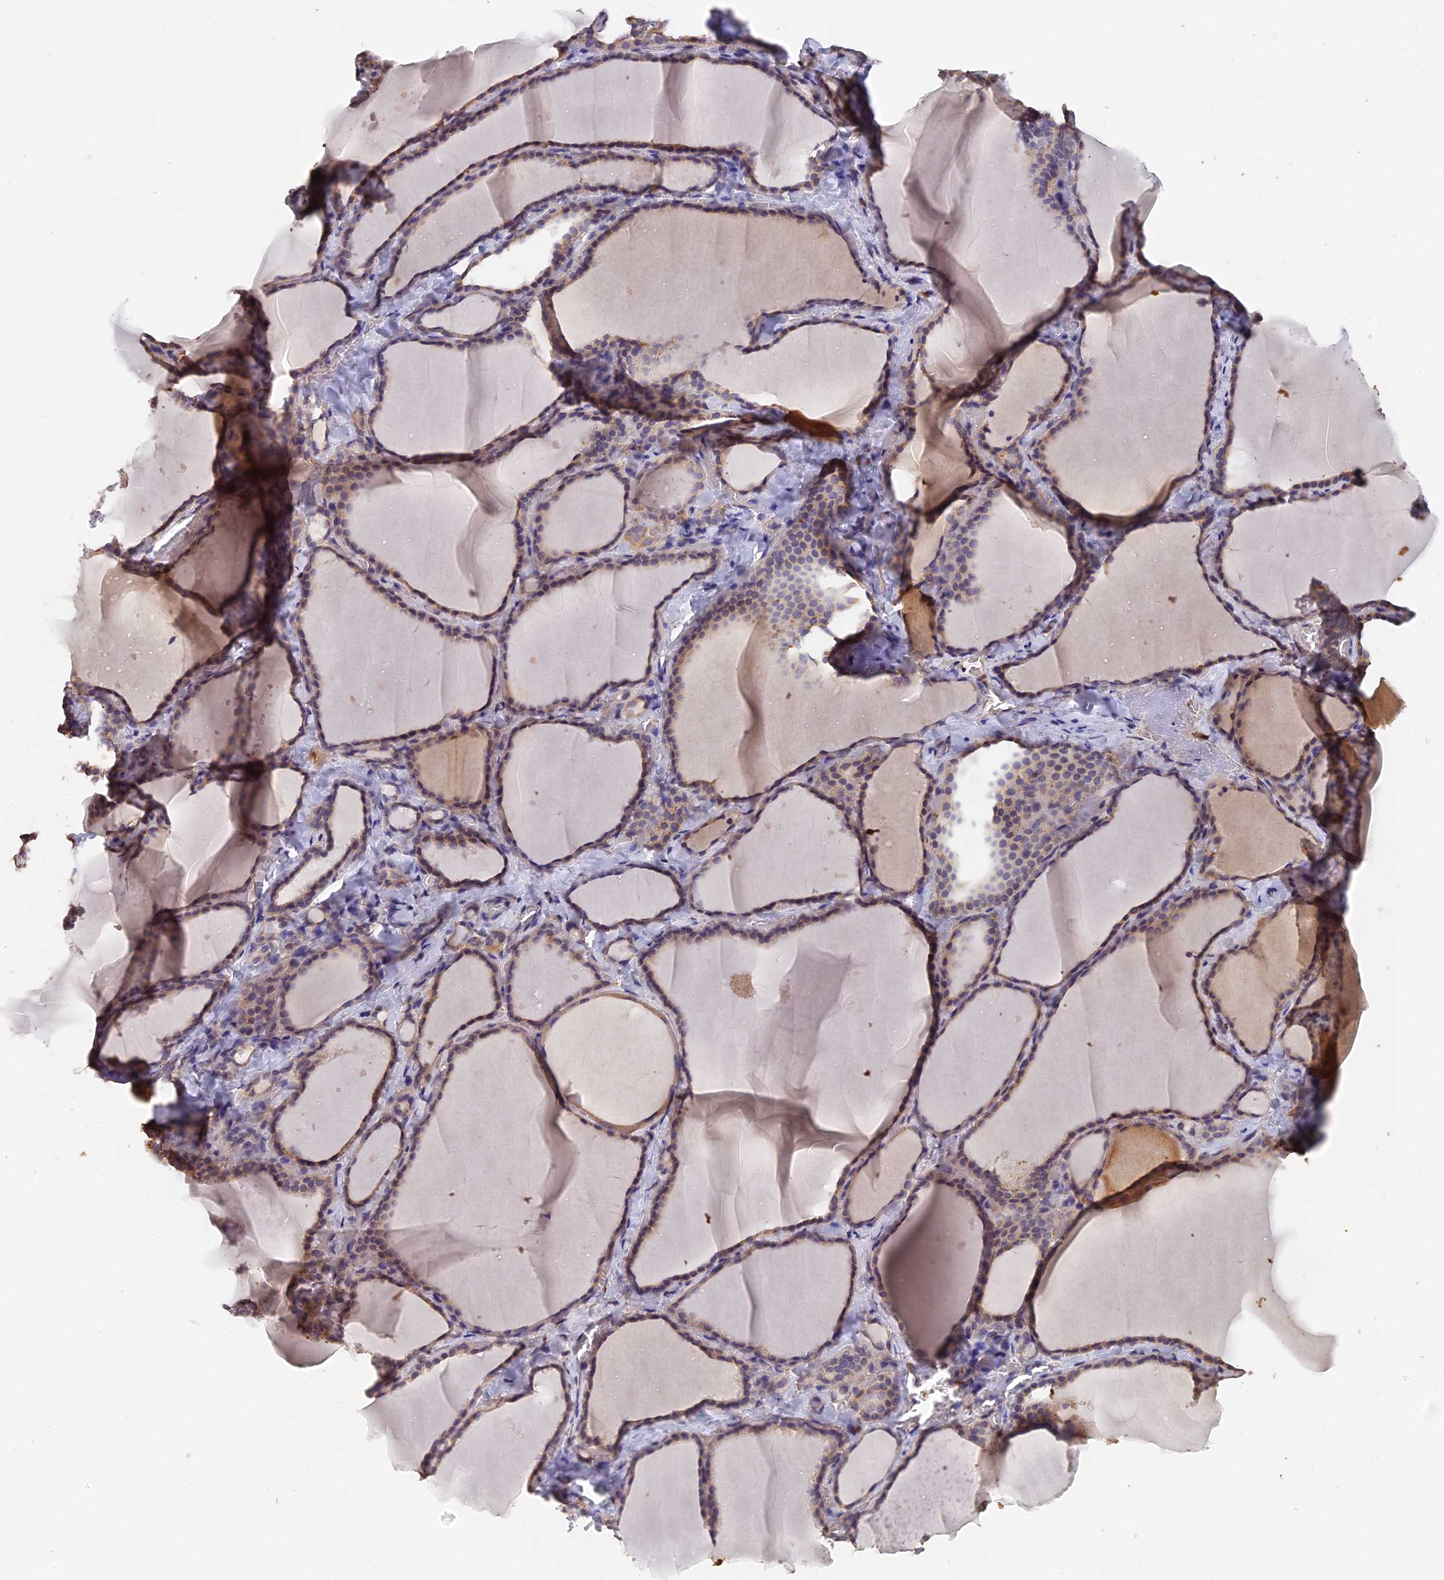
{"staining": {"intensity": "weak", "quantity": "25%-75%", "location": "cytoplasmic/membranous"}, "tissue": "thyroid gland", "cell_type": "Glandular cells", "image_type": "normal", "snomed": [{"axis": "morphology", "description": "Normal tissue, NOS"}, {"axis": "topography", "description": "Thyroid gland"}], "caption": "Immunohistochemical staining of benign thyroid gland exhibits weak cytoplasmic/membranous protein positivity in about 25%-75% of glandular cells.", "gene": "SLC39A13", "patient": {"sex": "female", "age": 22}}